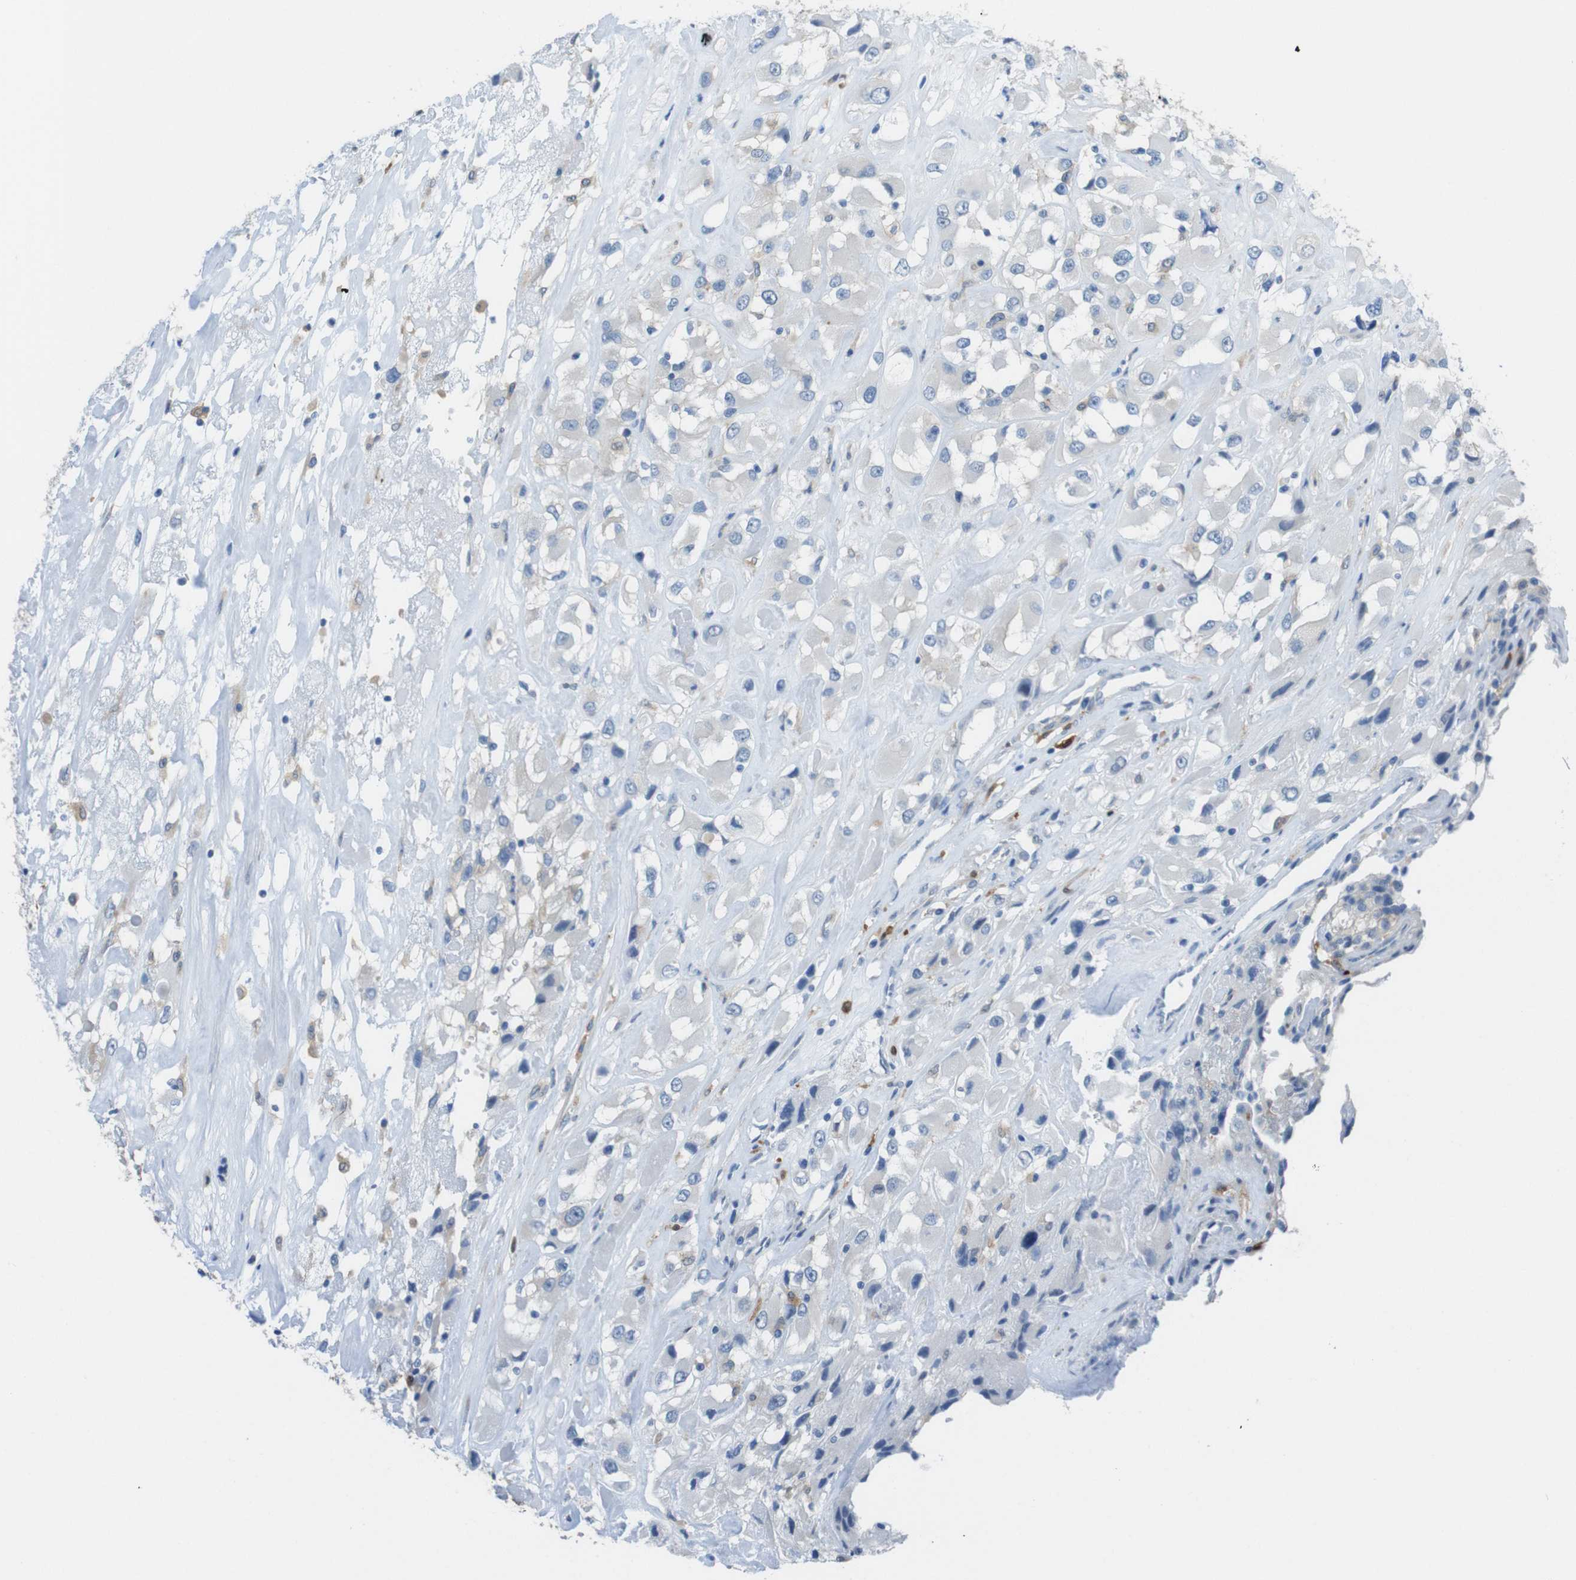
{"staining": {"intensity": "weak", "quantity": "<25%", "location": "cytoplasmic/membranous"}, "tissue": "renal cancer", "cell_type": "Tumor cells", "image_type": "cancer", "snomed": [{"axis": "morphology", "description": "Adenocarcinoma, NOS"}, {"axis": "topography", "description": "Kidney"}], "caption": "IHC photomicrograph of renal cancer stained for a protein (brown), which reveals no positivity in tumor cells.", "gene": "CLMN", "patient": {"sex": "female", "age": 52}}